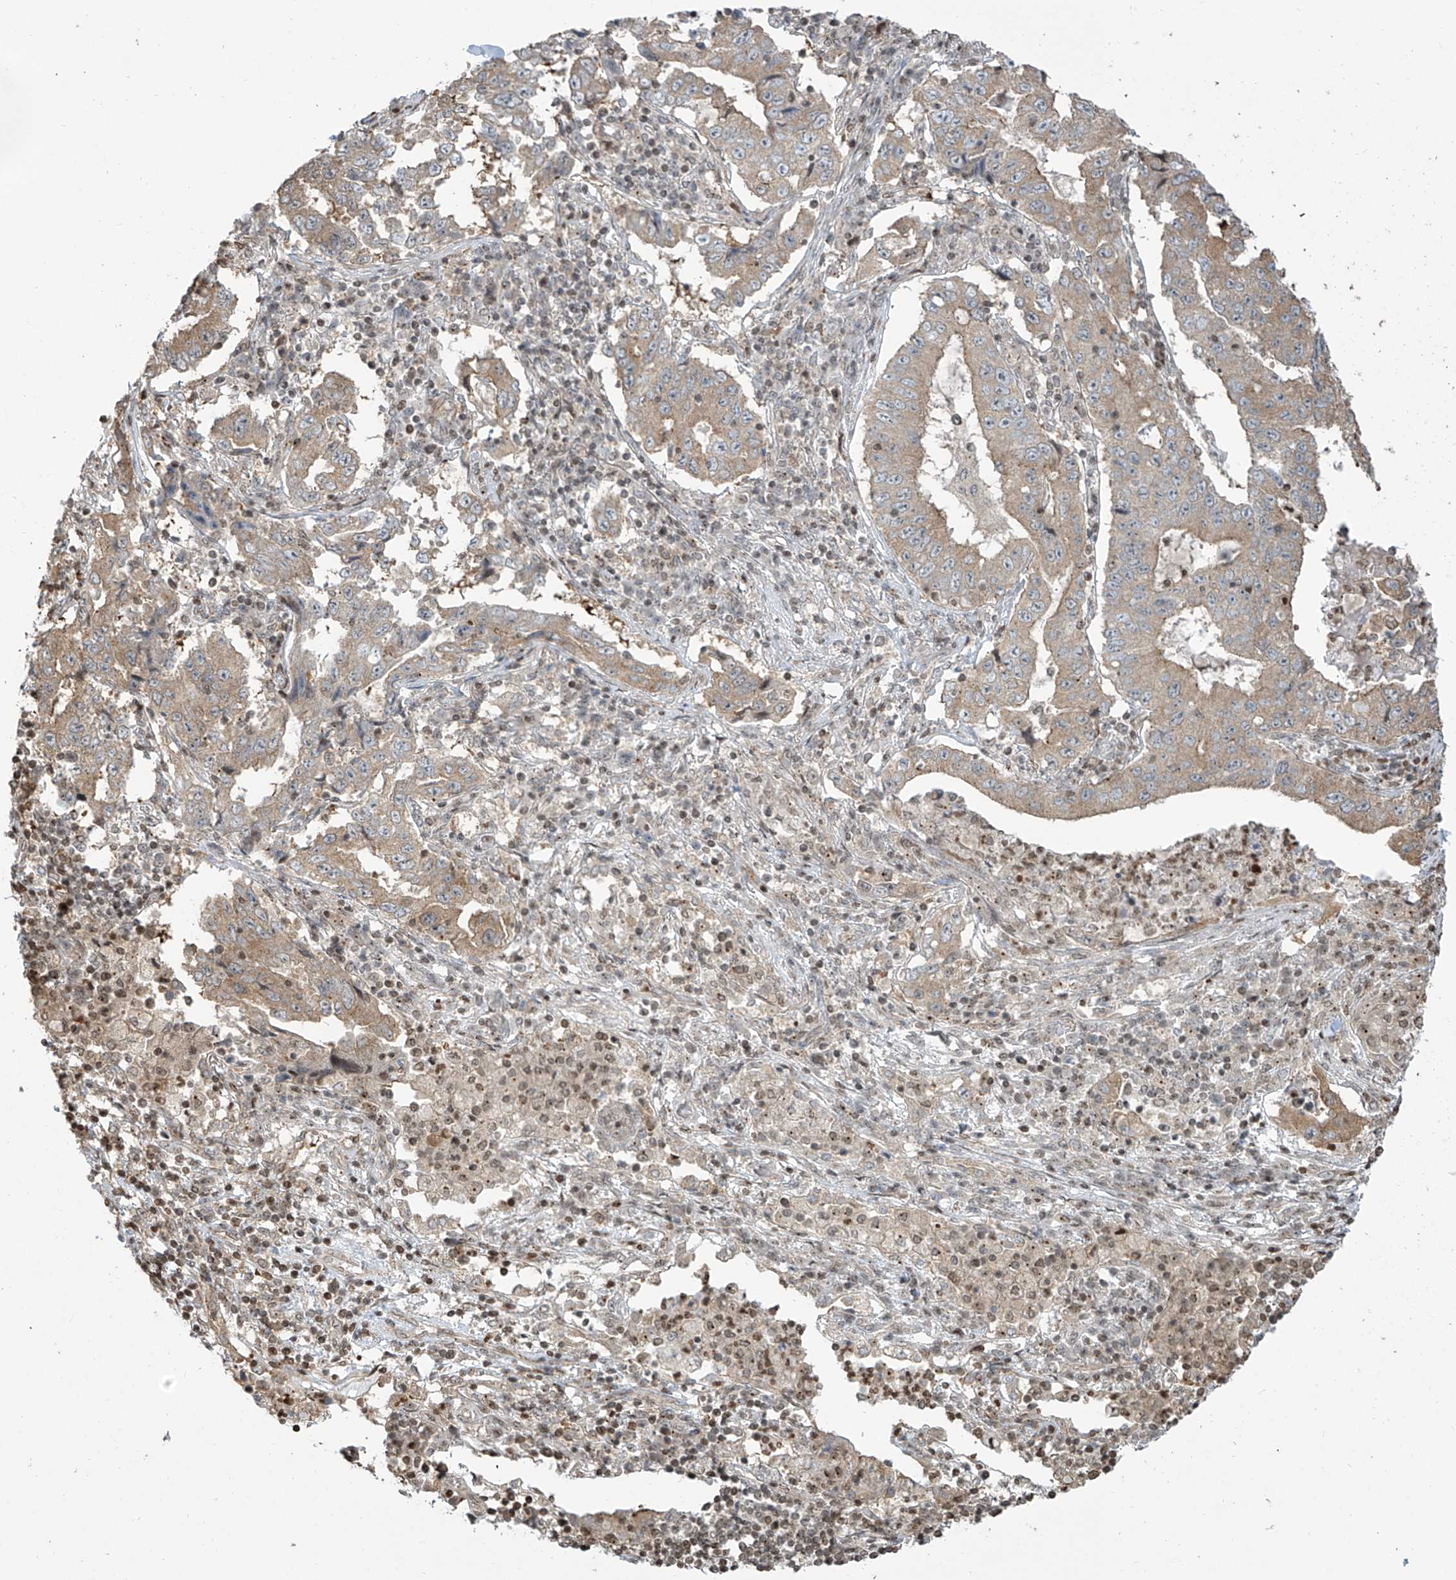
{"staining": {"intensity": "moderate", "quantity": ">75%", "location": "cytoplasmic/membranous"}, "tissue": "lung cancer", "cell_type": "Tumor cells", "image_type": "cancer", "snomed": [{"axis": "morphology", "description": "Adenocarcinoma, NOS"}, {"axis": "topography", "description": "Lung"}], "caption": "Approximately >75% of tumor cells in lung cancer display moderate cytoplasmic/membranous protein positivity as visualized by brown immunohistochemical staining.", "gene": "VMP1", "patient": {"sex": "female", "age": 51}}